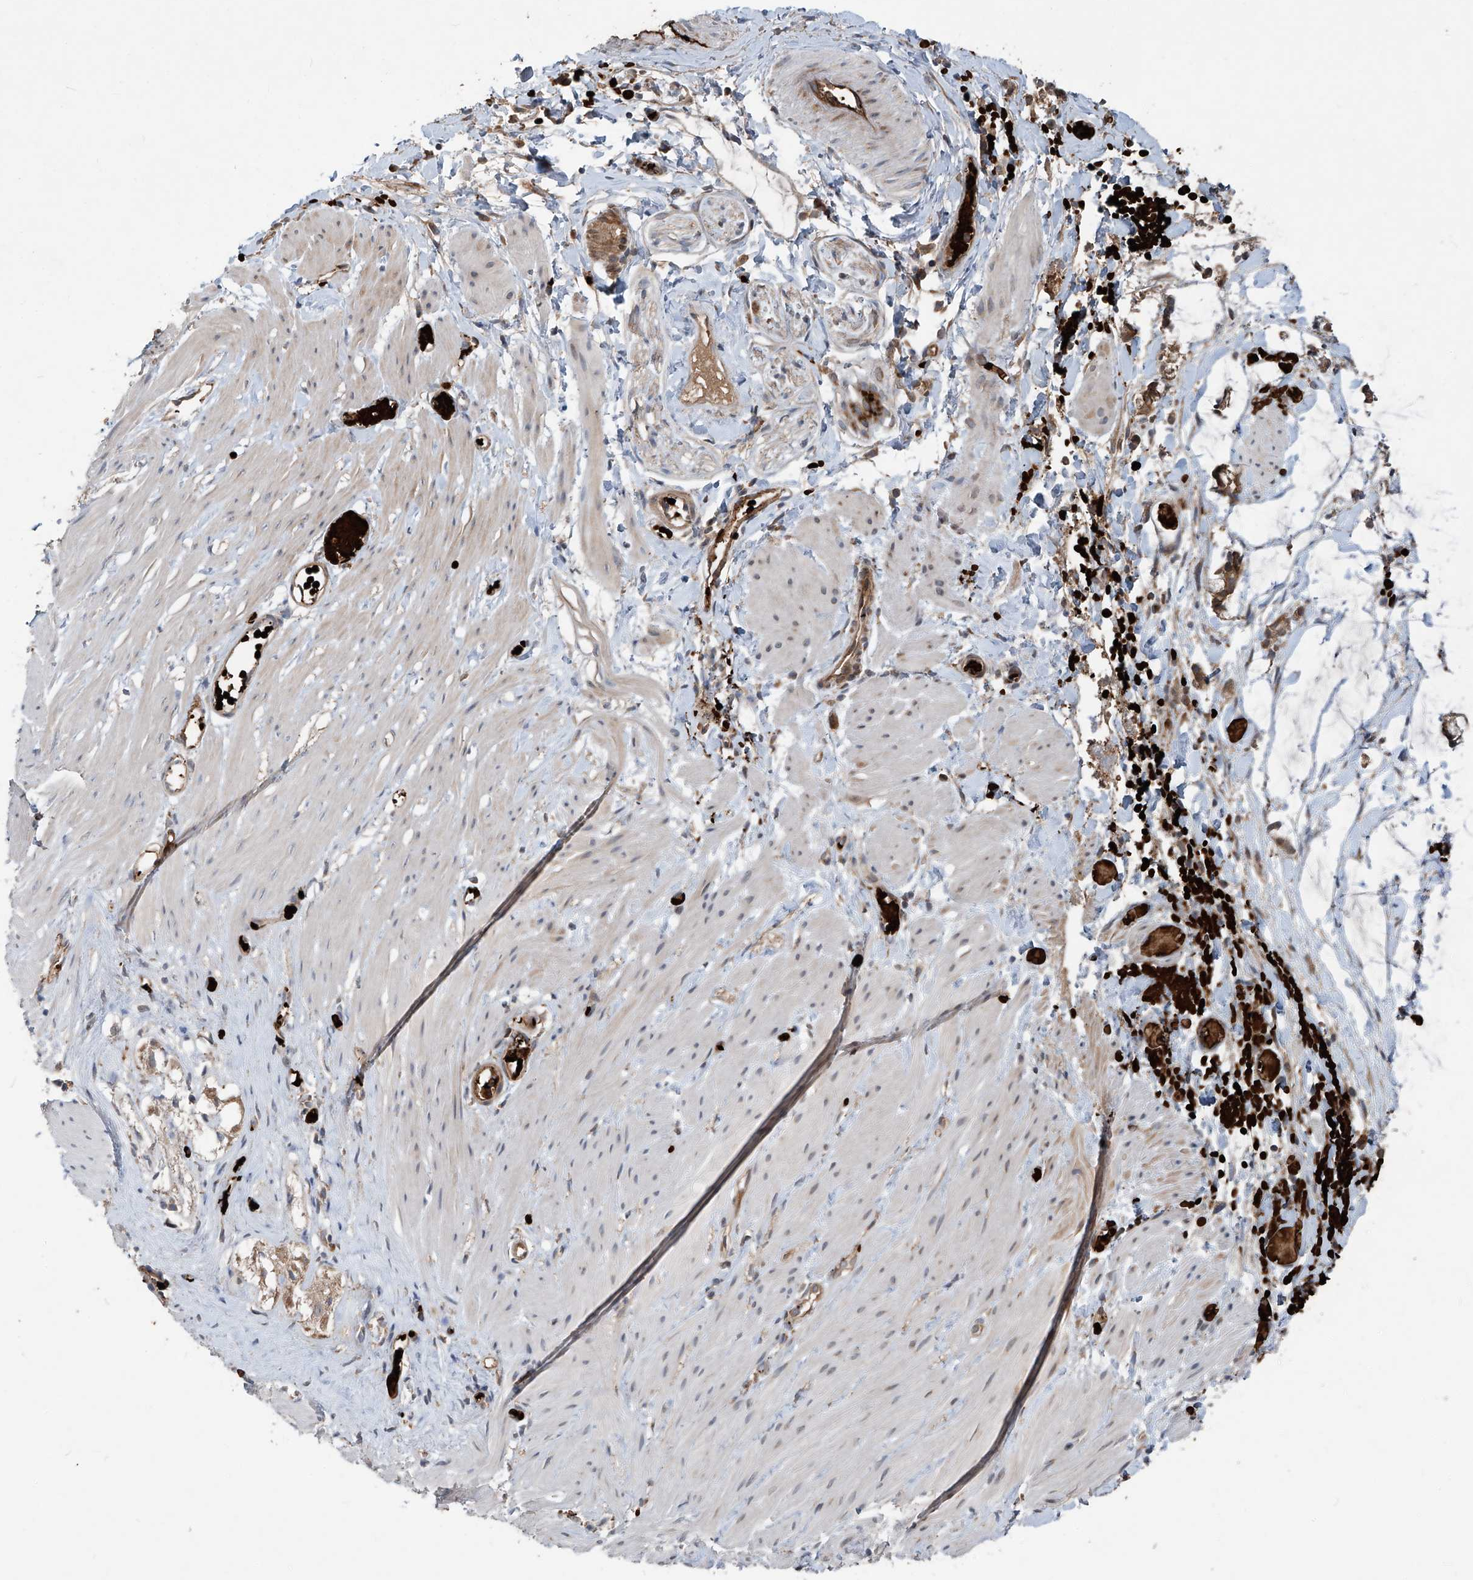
{"staining": {"intensity": "negative", "quantity": "none", "location": "none"}, "tissue": "adipose tissue", "cell_type": "Adipocytes", "image_type": "normal", "snomed": [{"axis": "morphology", "description": "Normal tissue, NOS"}, {"axis": "morphology", "description": "Adenocarcinoma, NOS"}, {"axis": "topography", "description": "Colon"}, {"axis": "topography", "description": "Peripheral nerve tissue"}], "caption": "IHC image of normal adipose tissue: human adipose tissue stained with DAB shows no significant protein positivity in adipocytes.", "gene": "ZDHHC9", "patient": {"sex": "male", "age": 14}}